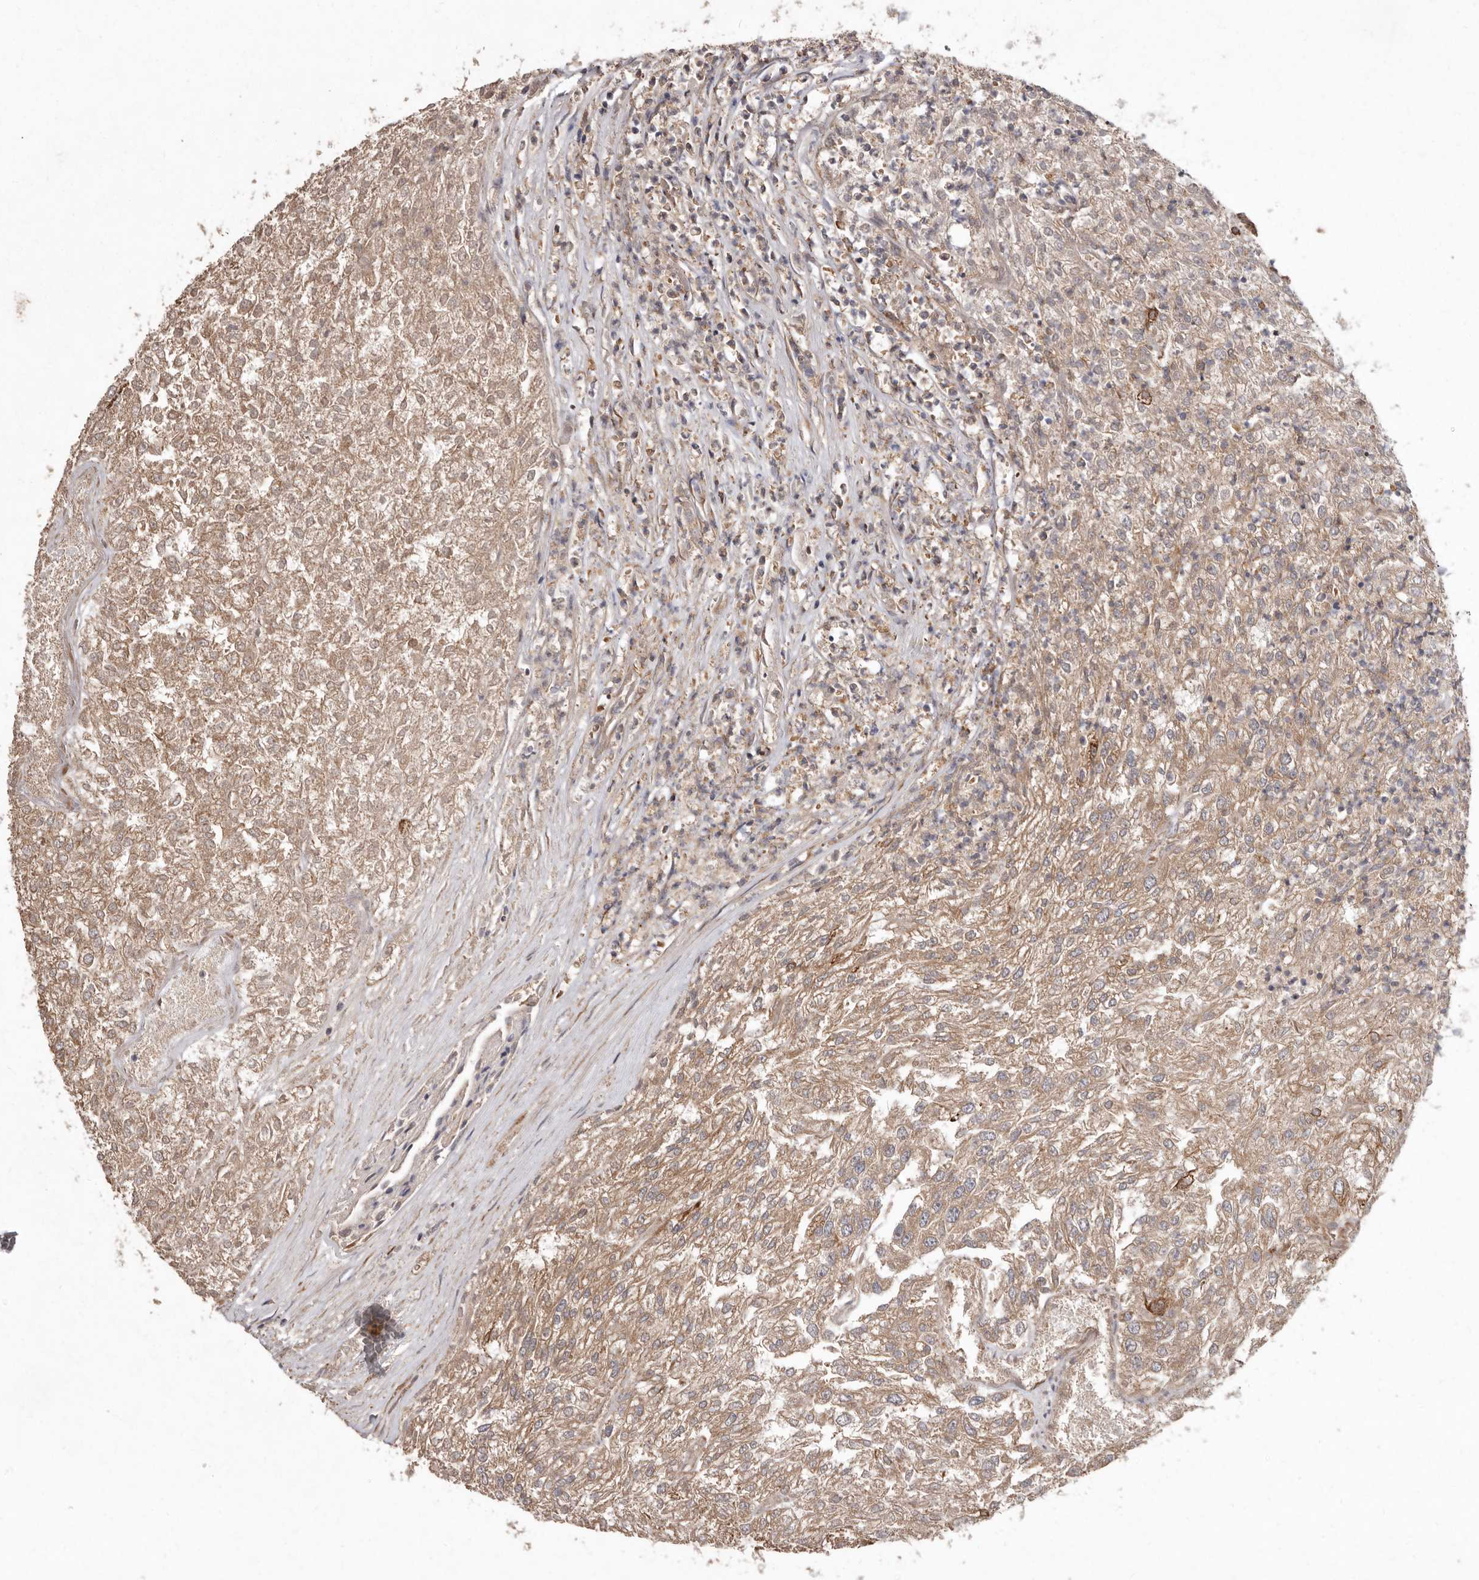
{"staining": {"intensity": "moderate", "quantity": ">75%", "location": "cytoplasmic/membranous"}, "tissue": "renal cancer", "cell_type": "Tumor cells", "image_type": "cancer", "snomed": [{"axis": "morphology", "description": "Adenocarcinoma, NOS"}, {"axis": "topography", "description": "Kidney"}], "caption": "Tumor cells demonstrate medium levels of moderate cytoplasmic/membranous staining in about >75% of cells in renal cancer.", "gene": "FLAD1", "patient": {"sex": "female", "age": 54}}